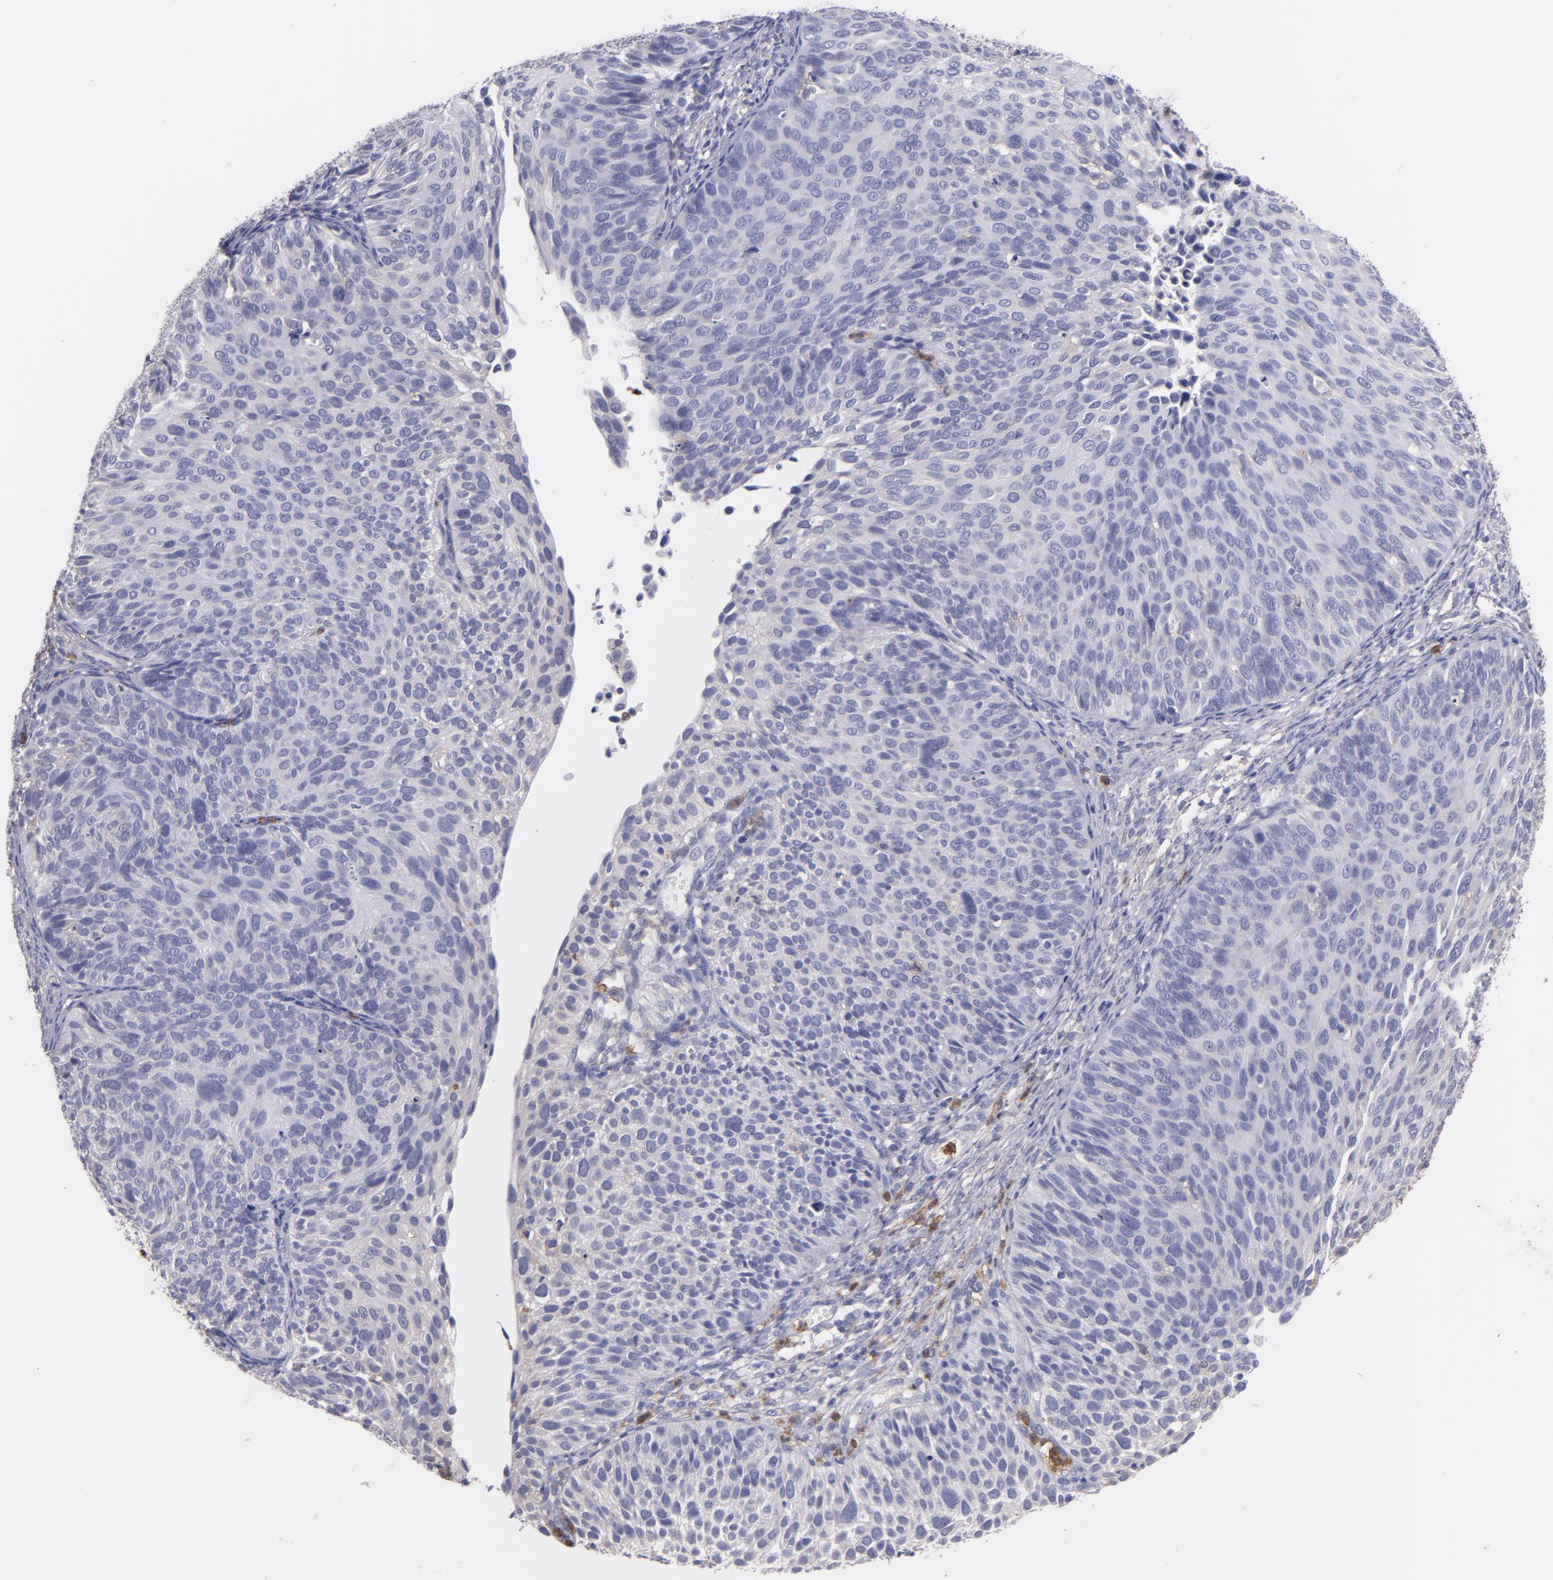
{"staining": {"intensity": "negative", "quantity": "none", "location": "none"}, "tissue": "cervical cancer", "cell_type": "Tumor cells", "image_type": "cancer", "snomed": [{"axis": "morphology", "description": "Squamous cell carcinoma, NOS"}, {"axis": "topography", "description": "Cervix"}], "caption": "Immunohistochemistry image of neoplastic tissue: cervical squamous cell carcinoma stained with DAB (3,3'-diaminobenzidine) reveals no significant protein positivity in tumor cells. (DAB IHC visualized using brightfield microscopy, high magnification).", "gene": "C5AR1", "patient": {"sex": "female", "age": 36}}